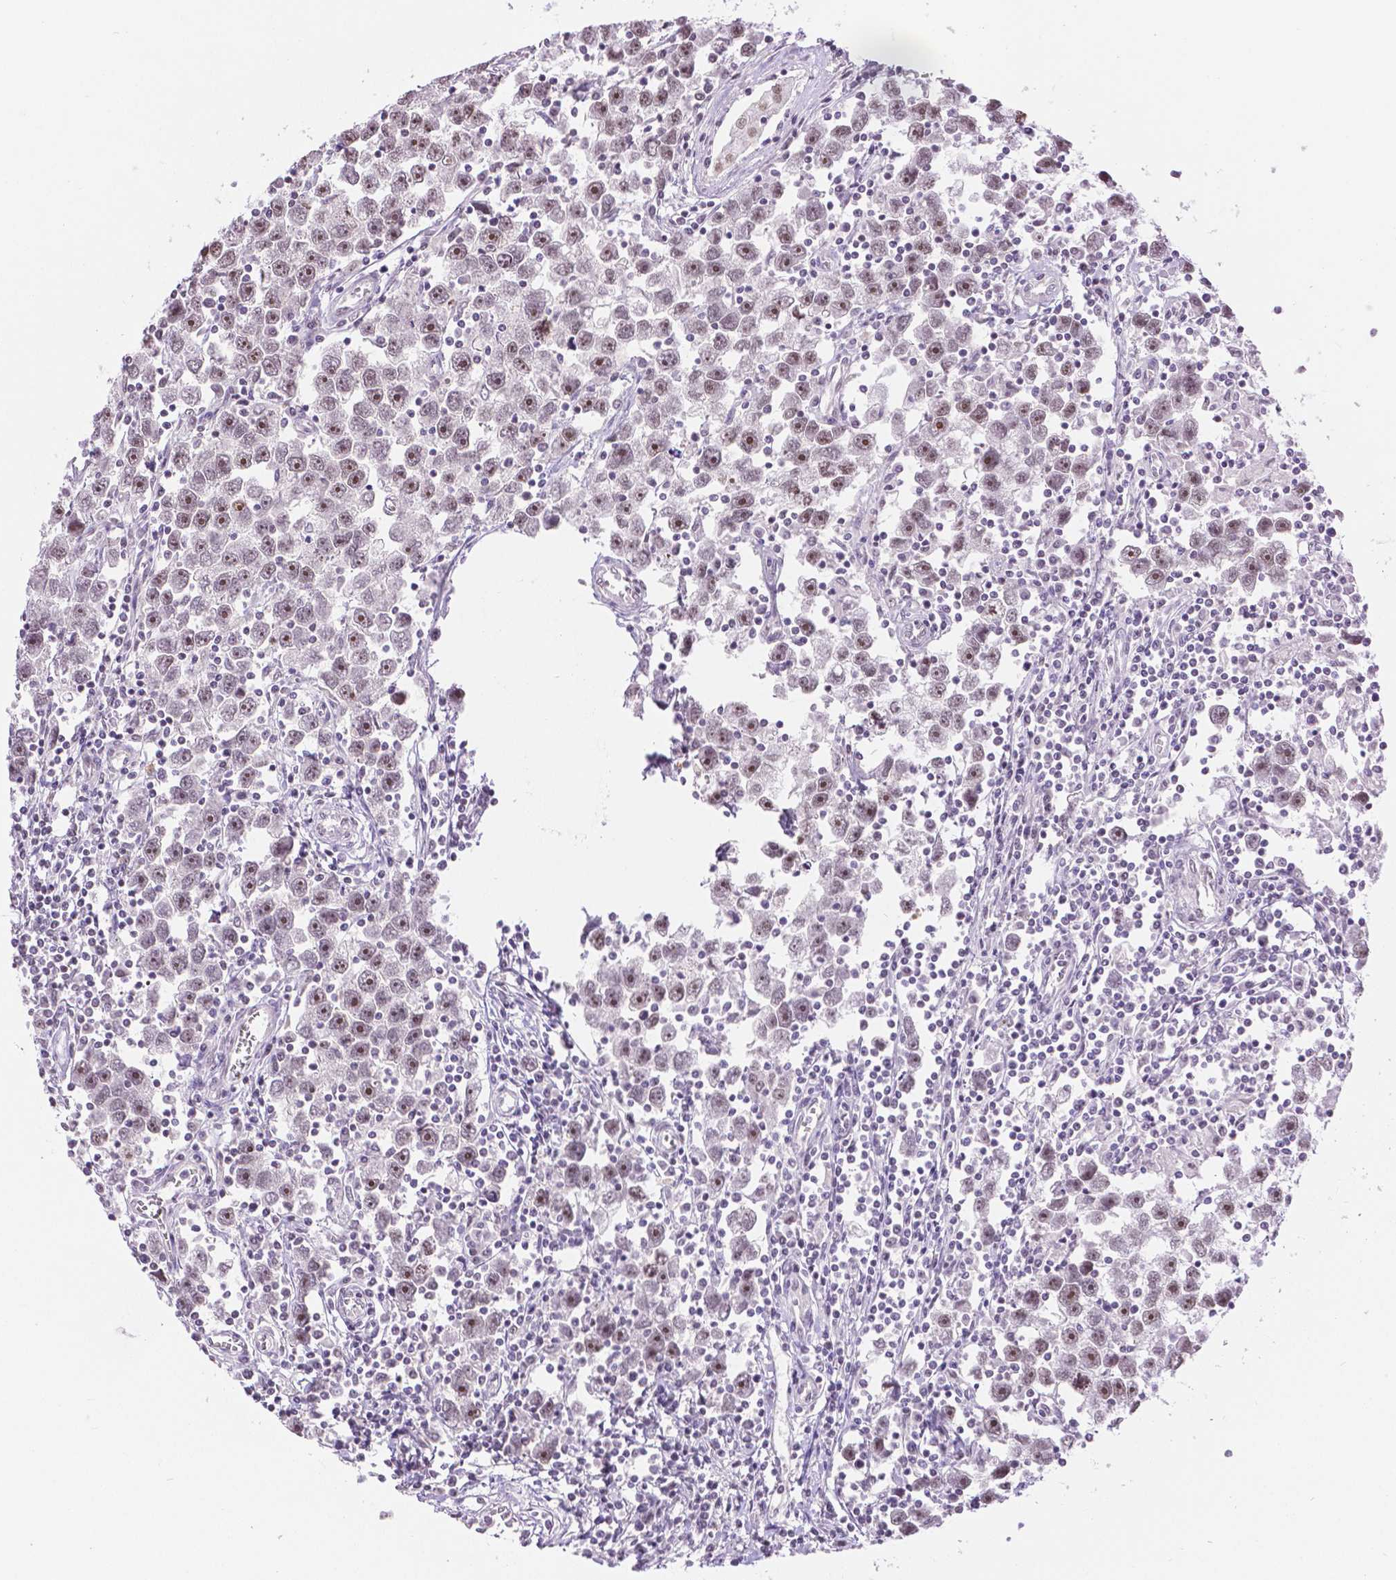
{"staining": {"intensity": "weak", "quantity": ">75%", "location": "nuclear"}, "tissue": "testis cancer", "cell_type": "Tumor cells", "image_type": "cancer", "snomed": [{"axis": "morphology", "description": "Seminoma, NOS"}, {"axis": "topography", "description": "Testis"}], "caption": "Protein expression analysis of human testis cancer (seminoma) reveals weak nuclear staining in about >75% of tumor cells.", "gene": "NHP2", "patient": {"sex": "male", "age": 30}}